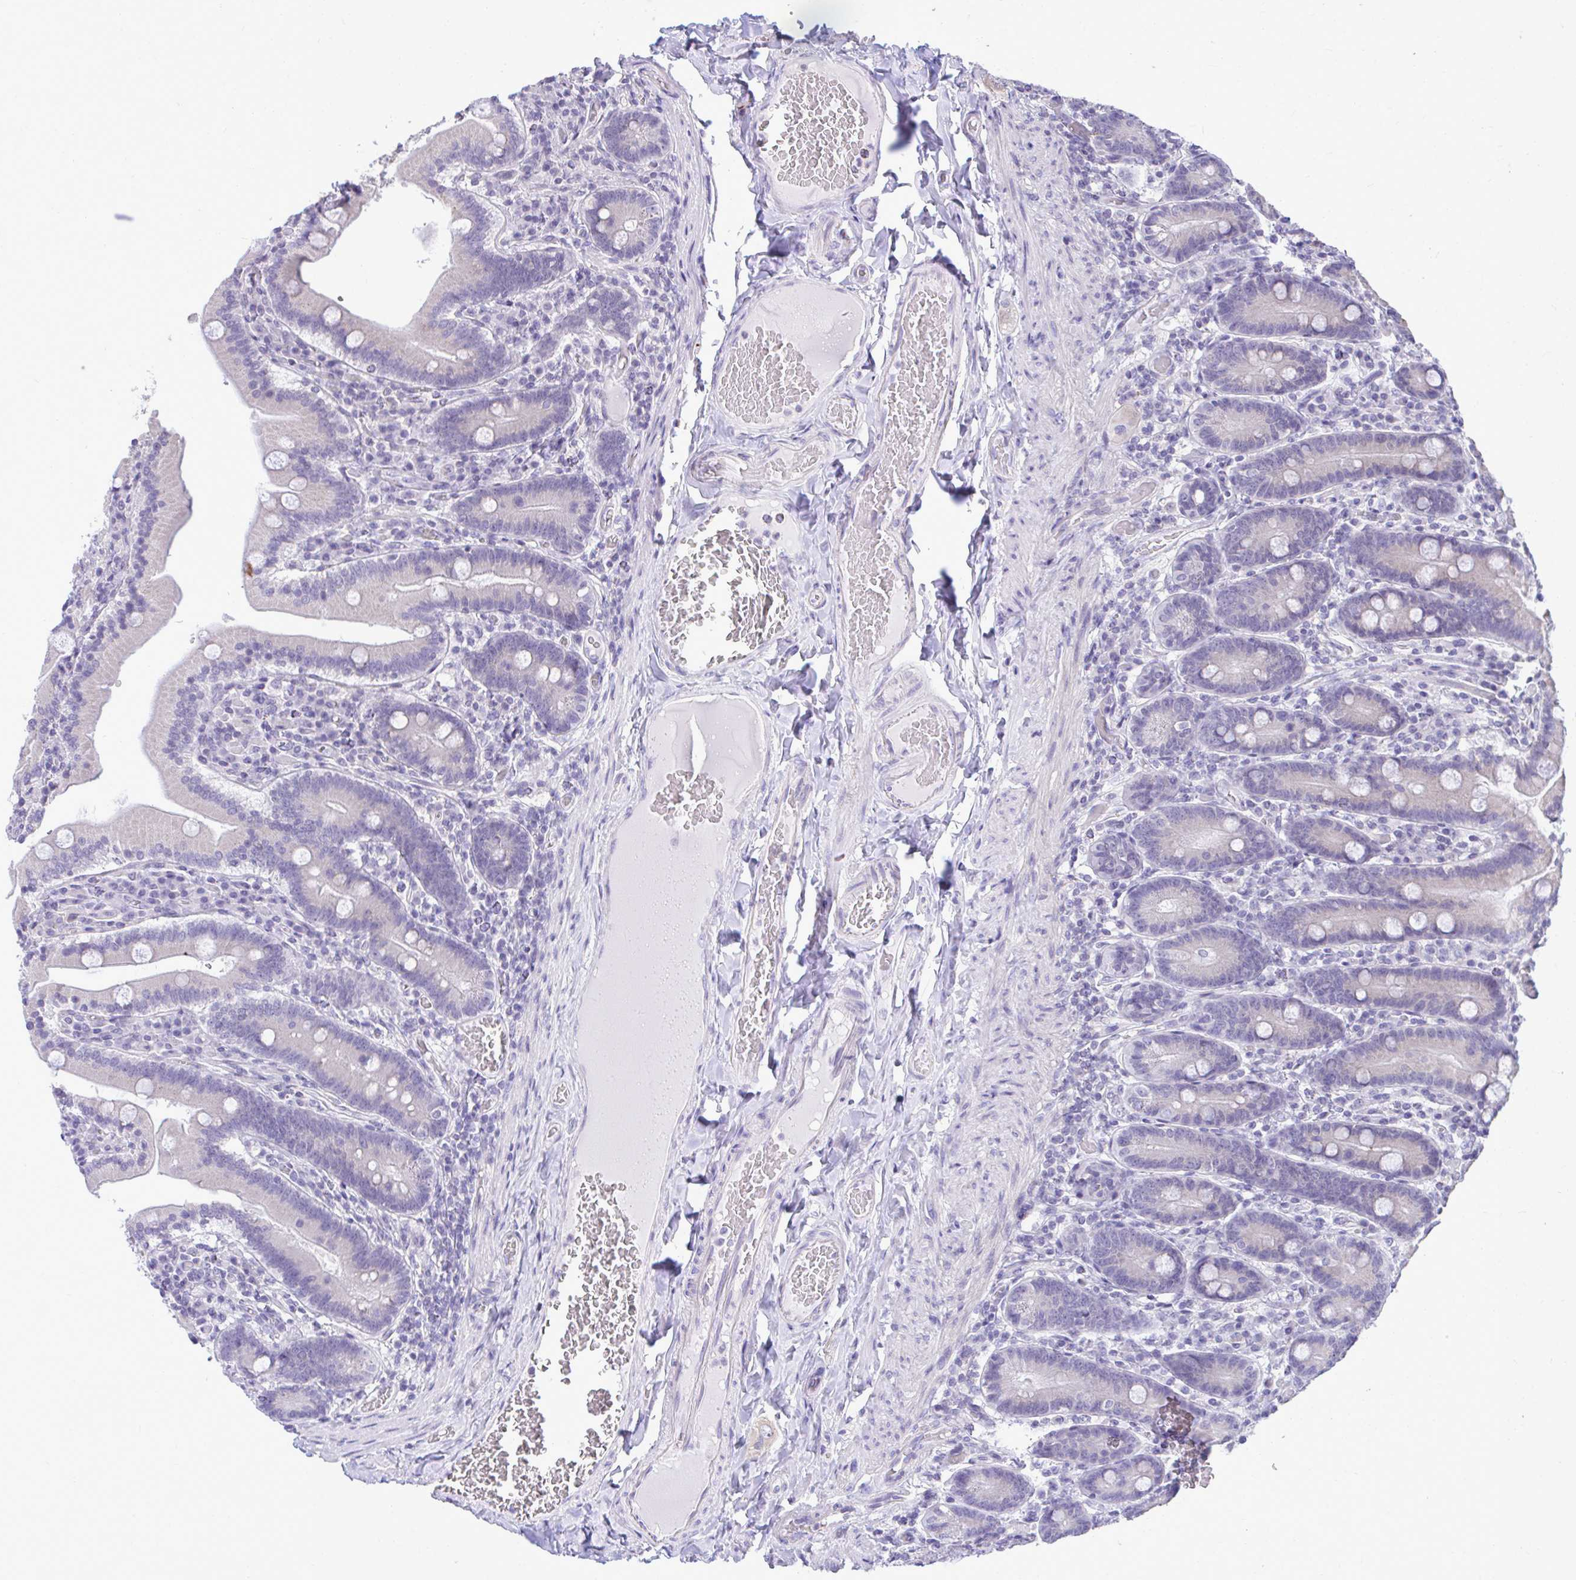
{"staining": {"intensity": "weak", "quantity": "25%-75%", "location": "cytoplasmic/membranous"}, "tissue": "duodenum", "cell_type": "Glandular cells", "image_type": "normal", "snomed": [{"axis": "morphology", "description": "Normal tissue, NOS"}, {"axis": "topography", "description": "Duodenum"}], "caption": "Protein staining by immunohistochemistry displays weak cytoplasmic/membranous staining in about 25%-75% of glandular cells in unremarkable duodenum.", "gene": "PIGK", "patient": {"sex": "female", "age": 62}}